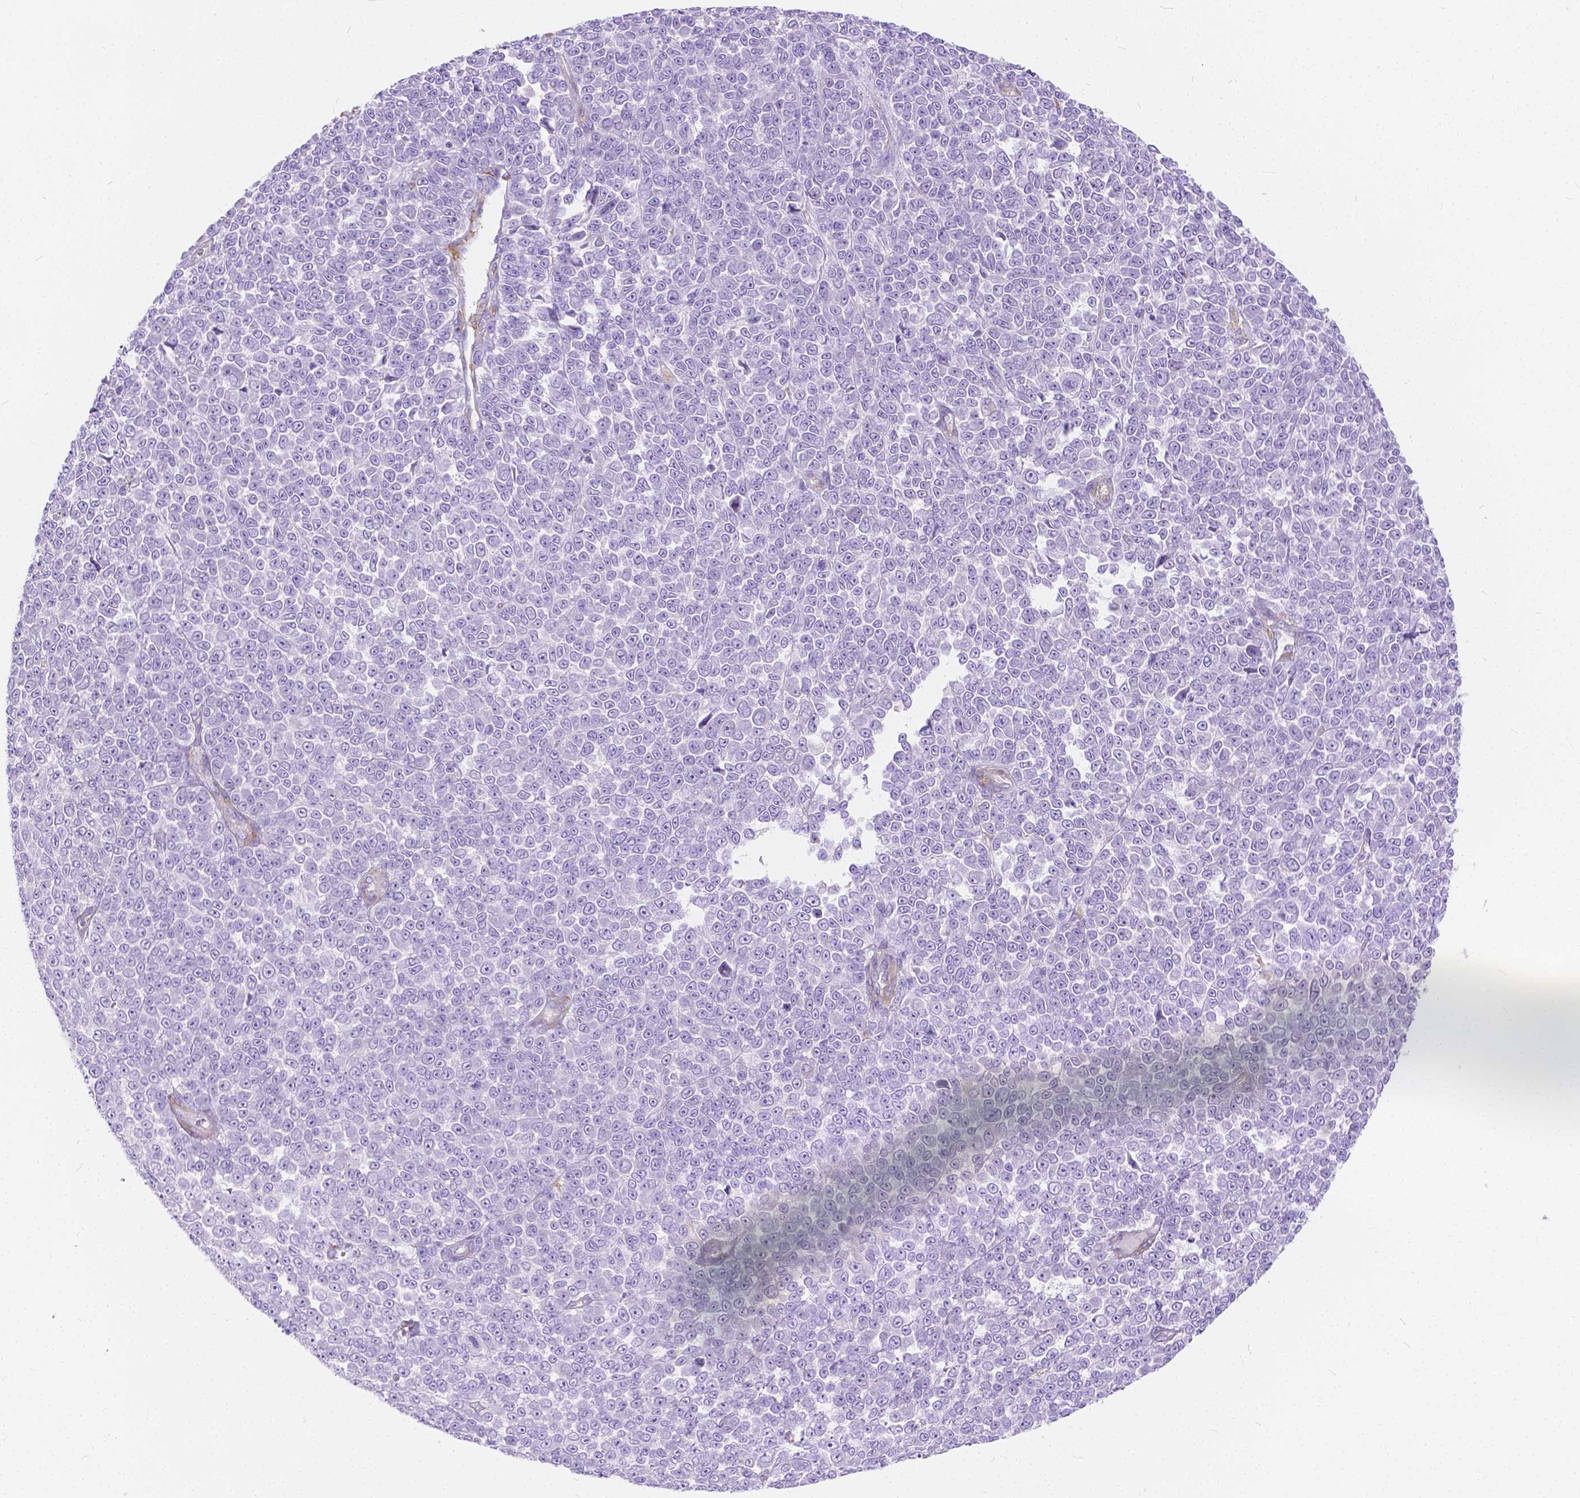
{"staining": {"intensity": "negative", "quantity": "none", "location": "none"}, "tissue": "melanoma", "cell_type": "Tumor cells", "image_type": "cancer", "snomed": [{"axis": "morphology", "description": "Malignant melanoma, NOS"}, {"axis": "topography", "description": "Skin"}], "caption": "IHC of melanoma demonstrates no staining in tumor cells. (DAB (3,3'-diaminobenzidine) immunohistochemistry with hematoxylin counter stain).", "gene": "CHRM1", "patient": {"sex": "female", "age": 95}}